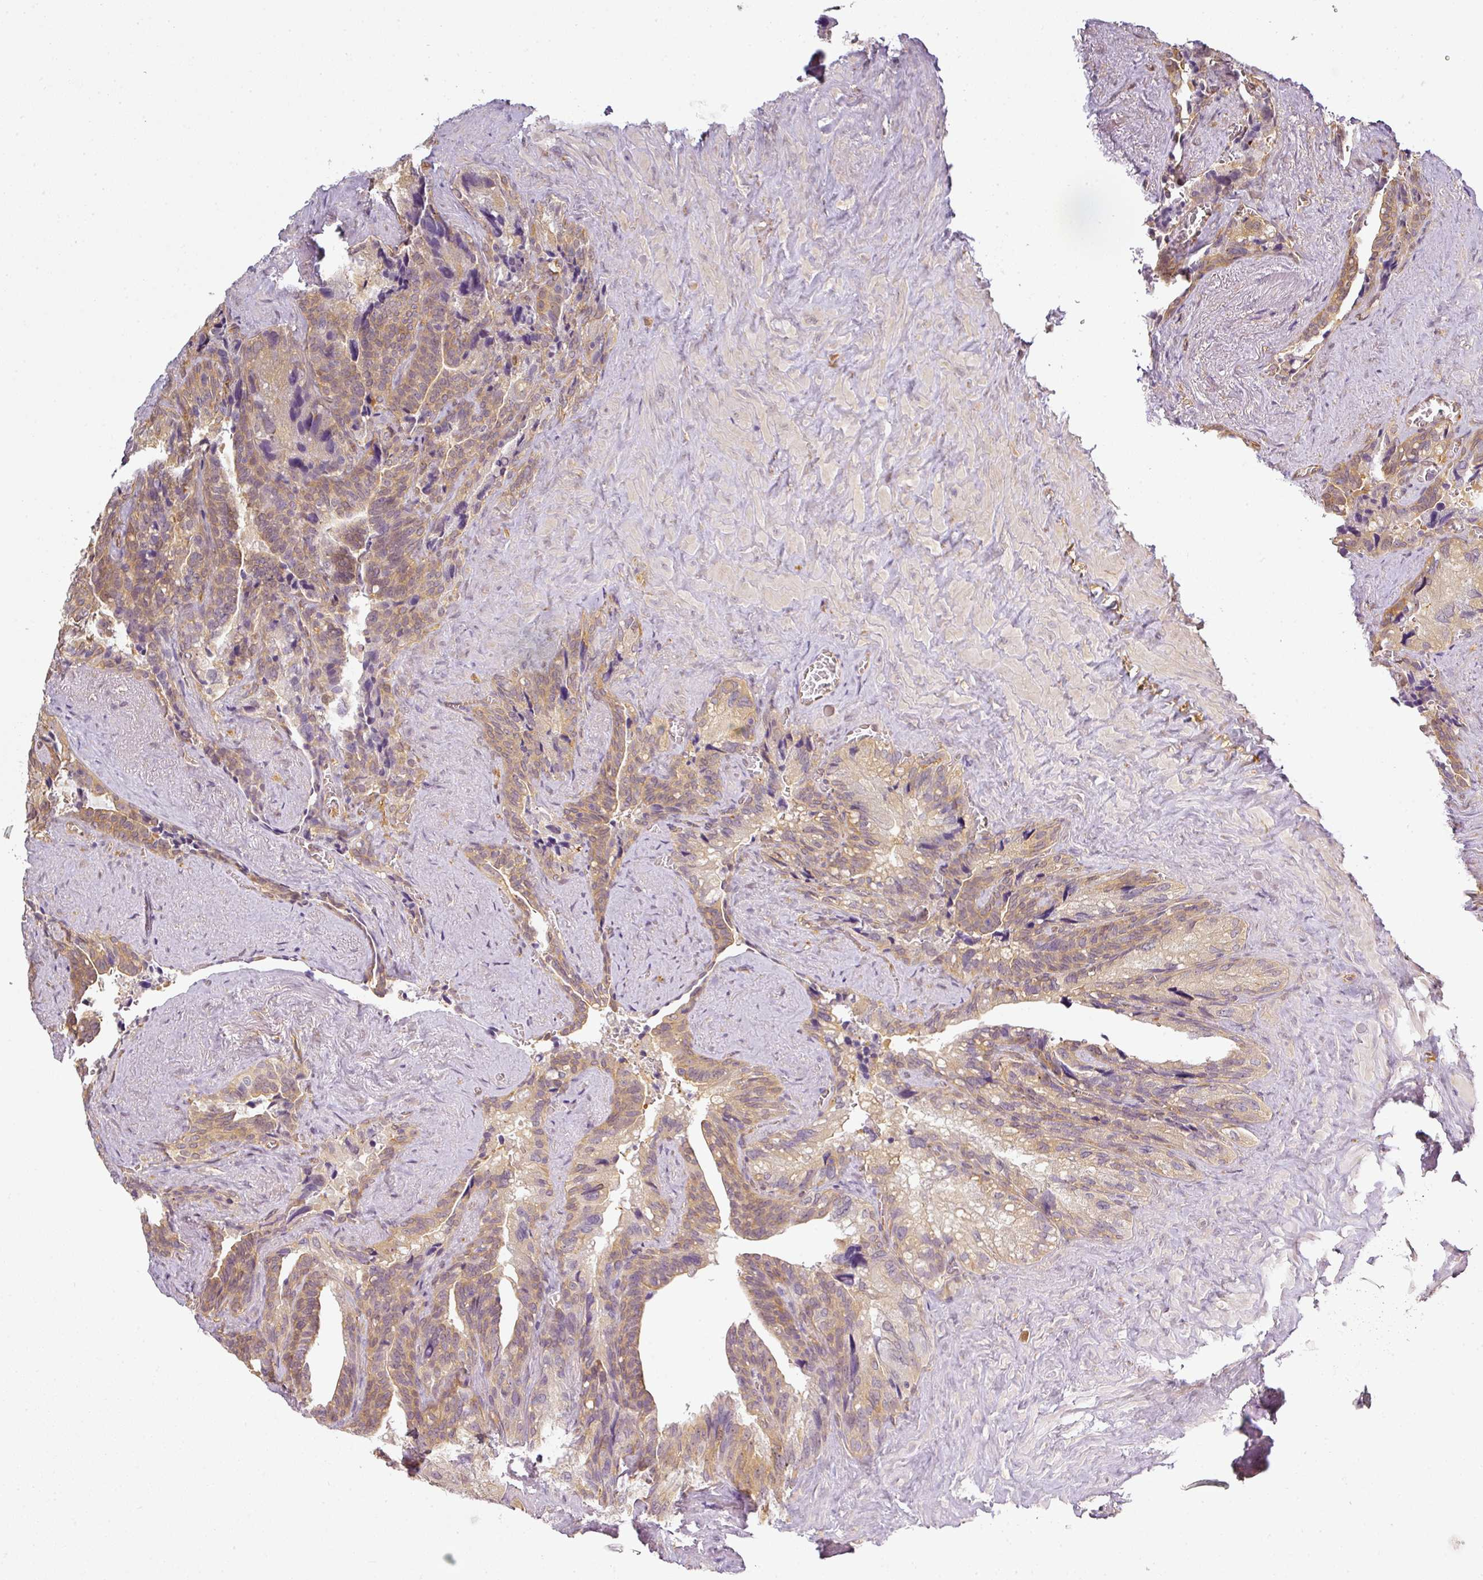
{"staining": {"intensity": "weak", "quantity": "25%-75%", "location": "cytoplasmic/membranous"}, "tissue": "seminal vesicle", "cell_type": "Glandular cells", "image_type": "normal", "snomed": [{"axis": "morphology", "description": "Normal tissue, NOS"}, {"axis": "topography", "description": "Seminal veicle"}], "caption": "Human seminal vesicle stained with a brown dye shows weak cytoplasmic/membranous positive staining in approximately 25%-75% of glandular cells.", "gene": "ANKRD18A", "patient": {"sex": "male", "age": 68}}